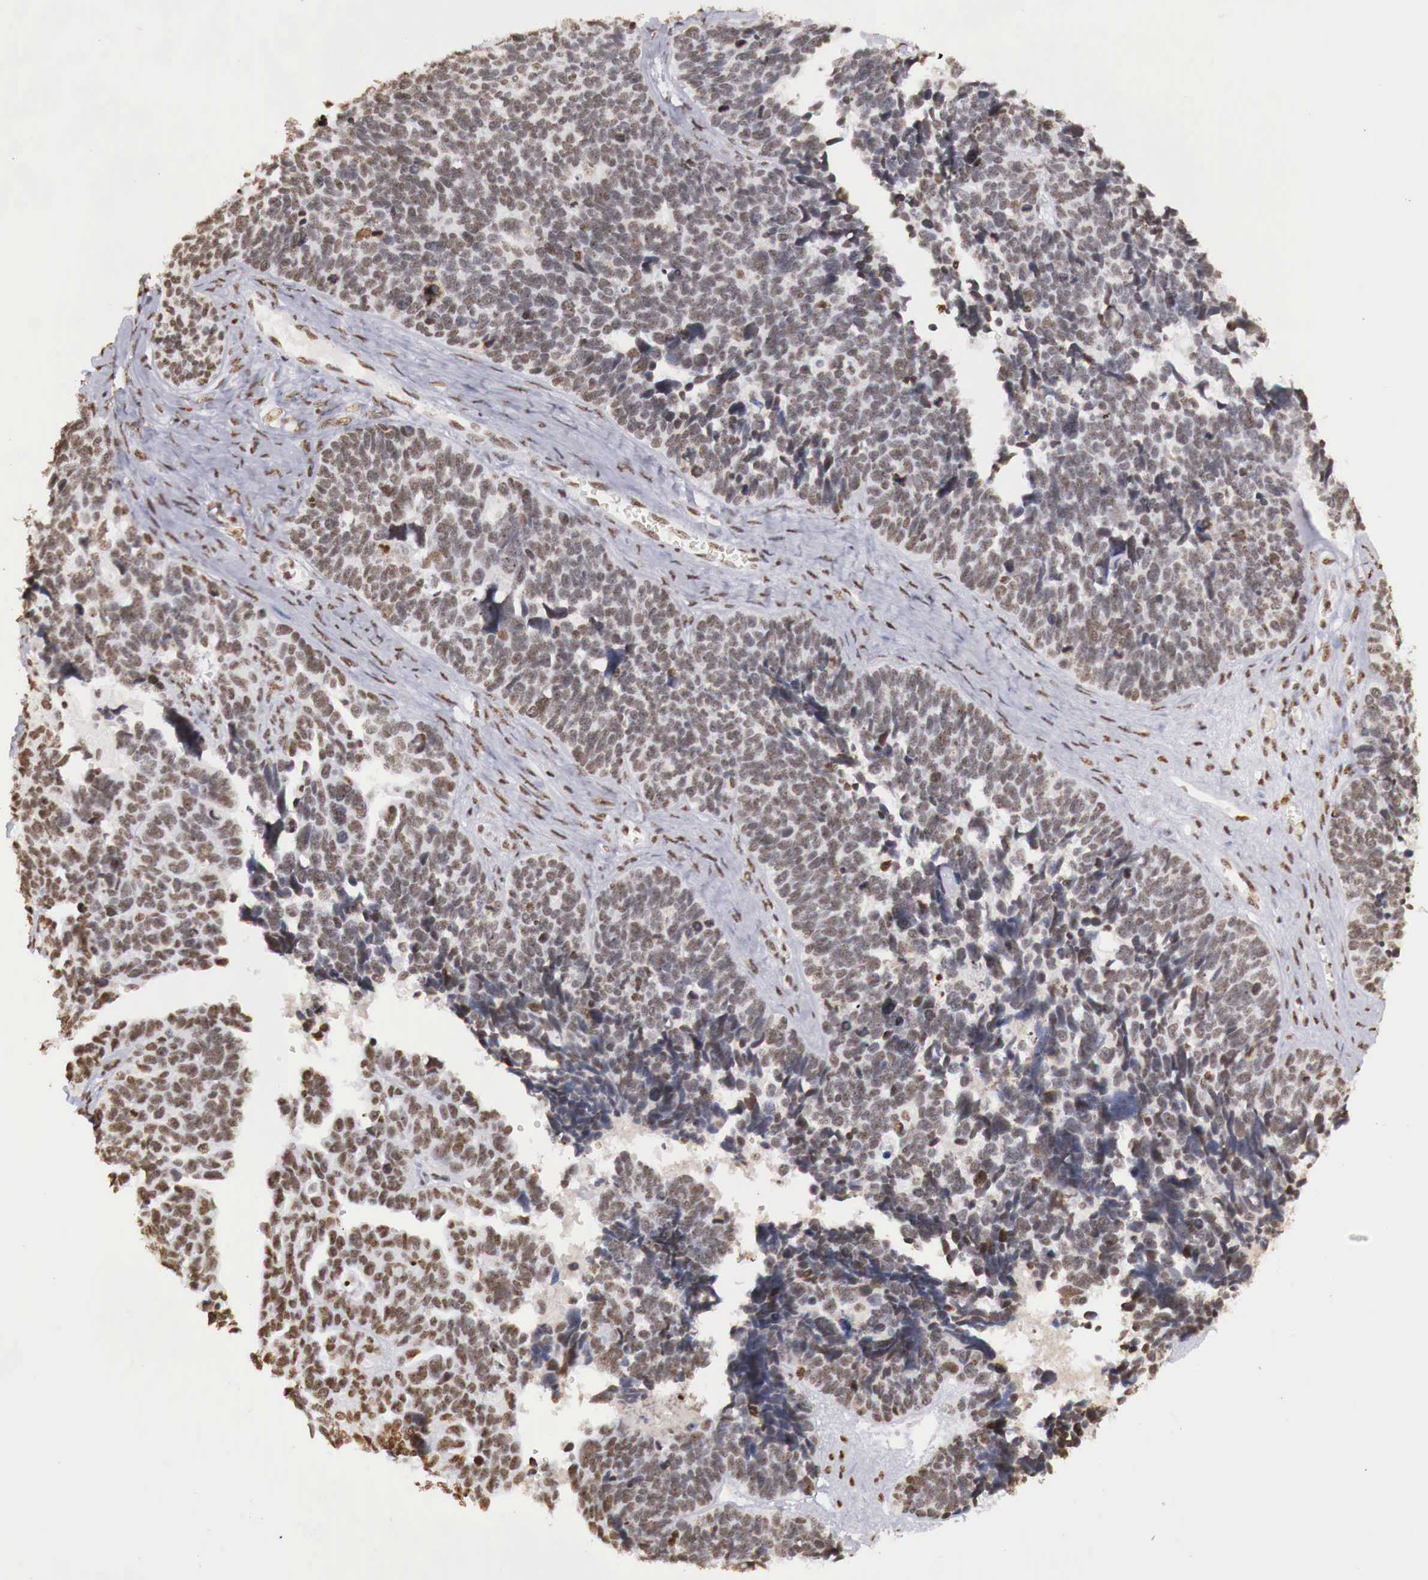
{"staining": {"intensity": "moderate", "quantity": ">75%", "location": "nuclear"}, "tissue": "ovarian cancer", "cell_type": "Tumor cells", "image_type": "cancer", "snomed": [{"axis": "morphology", "description": "Cystadenocarcinoma, serous, NOS"}, {"axis": "topography", "description": "Ovary"}], "caption": "Immunohistochemistry (DAB) staining of ovarian serous cystadenocarcinoma exhibits moderate nuclear protein staining in approximately >75% of tumor cells.", "gene": "DKC1", "patient": {"sex": "female", "age": 77}}